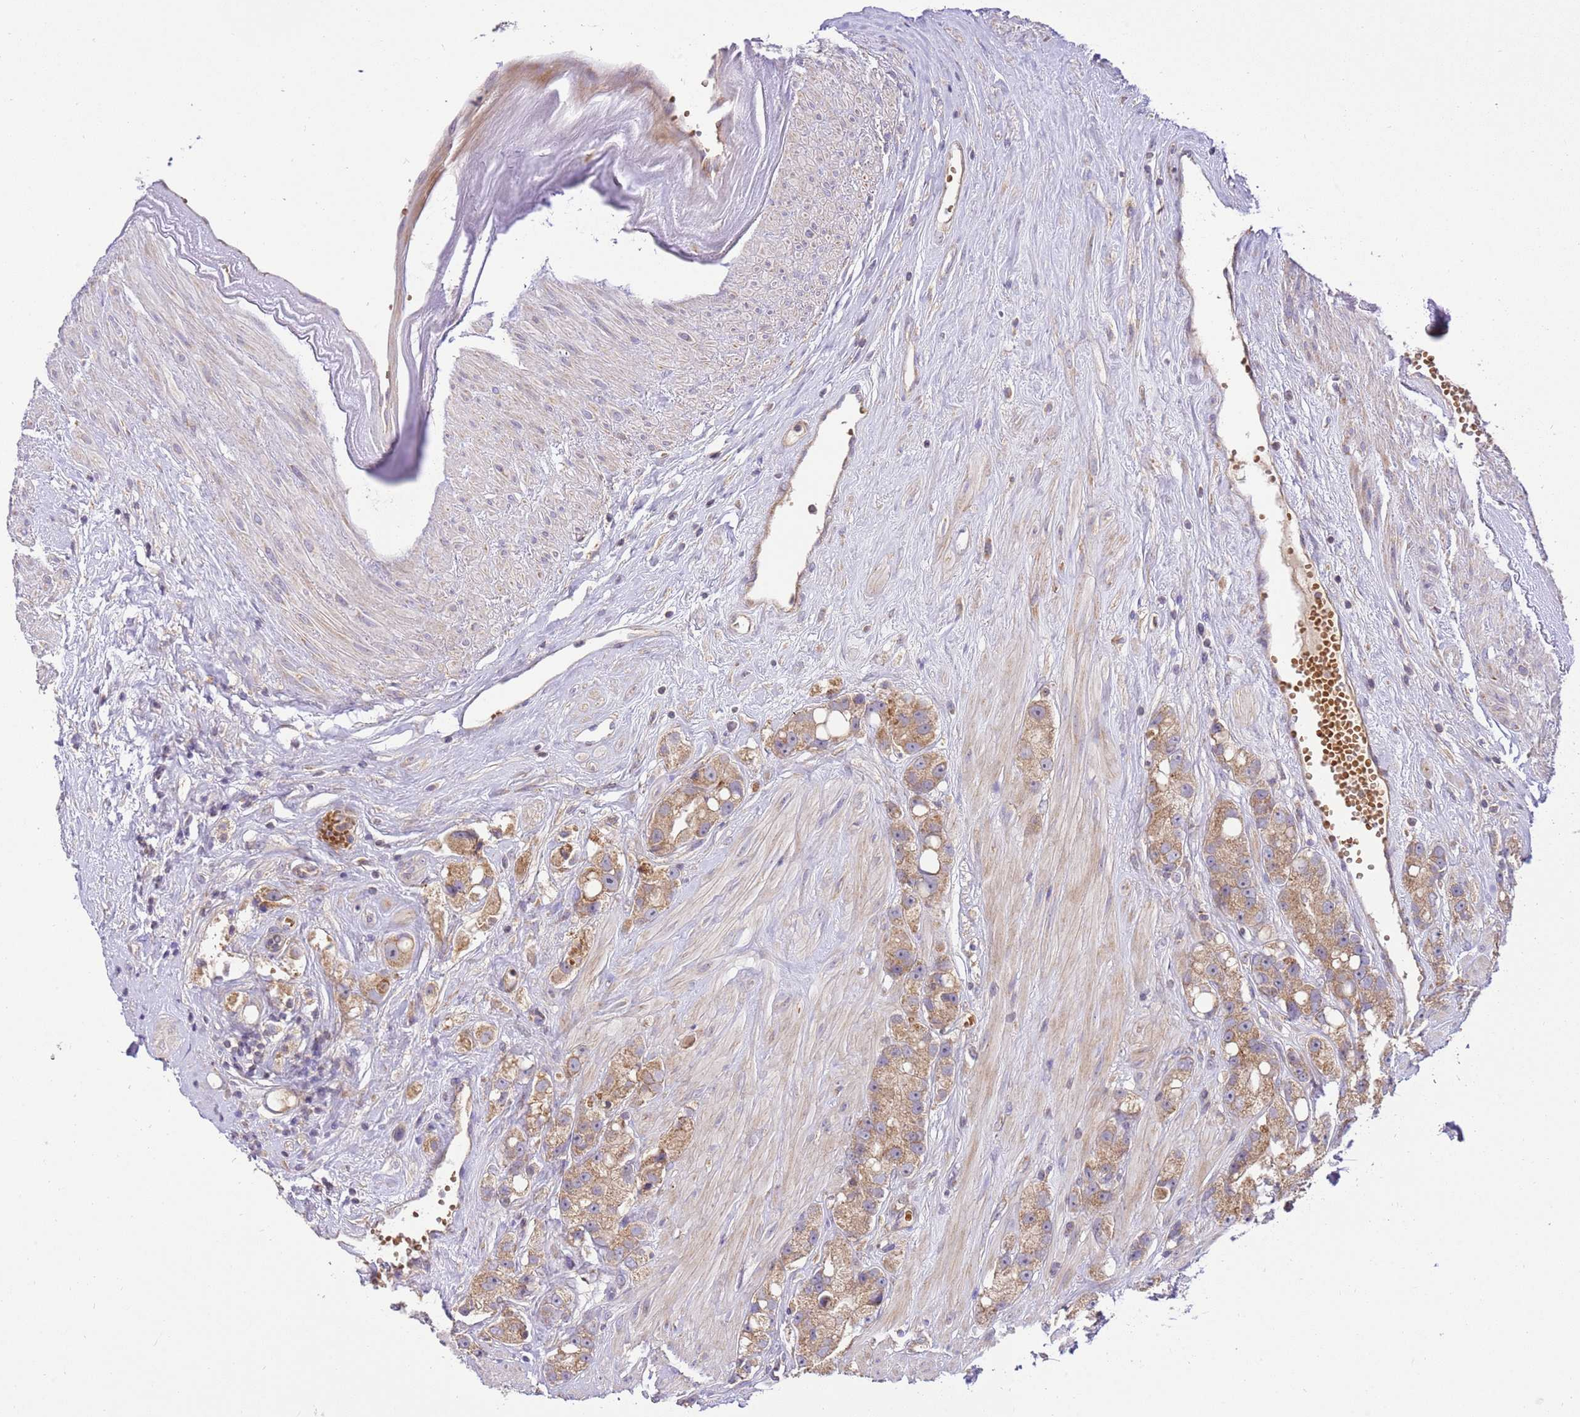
{"staining": {"intensity": "moderate", "quantity": ">75%", "location": "cytoplasmic/membranous"}, "tissue": "prostate cancer", "cell_type": "Tumor cells", "image_type": "cancer", "snomed": [{"axis": "morphology", "description": "Adenocarcinoma, High grade"}, {"axis": "topography", "description": "Prostate"}], "caption": "High-magnification brightfield microscopy of prostate cancer stained with DAB (brown) and counterstained with hematoxylin (blue). tumor cells exhibit moderate cytoplasmic/membranous expression is present in about>75% of cells.", "gene": "SPATA2L", "patient": {"sex": "male", "age": 74}}